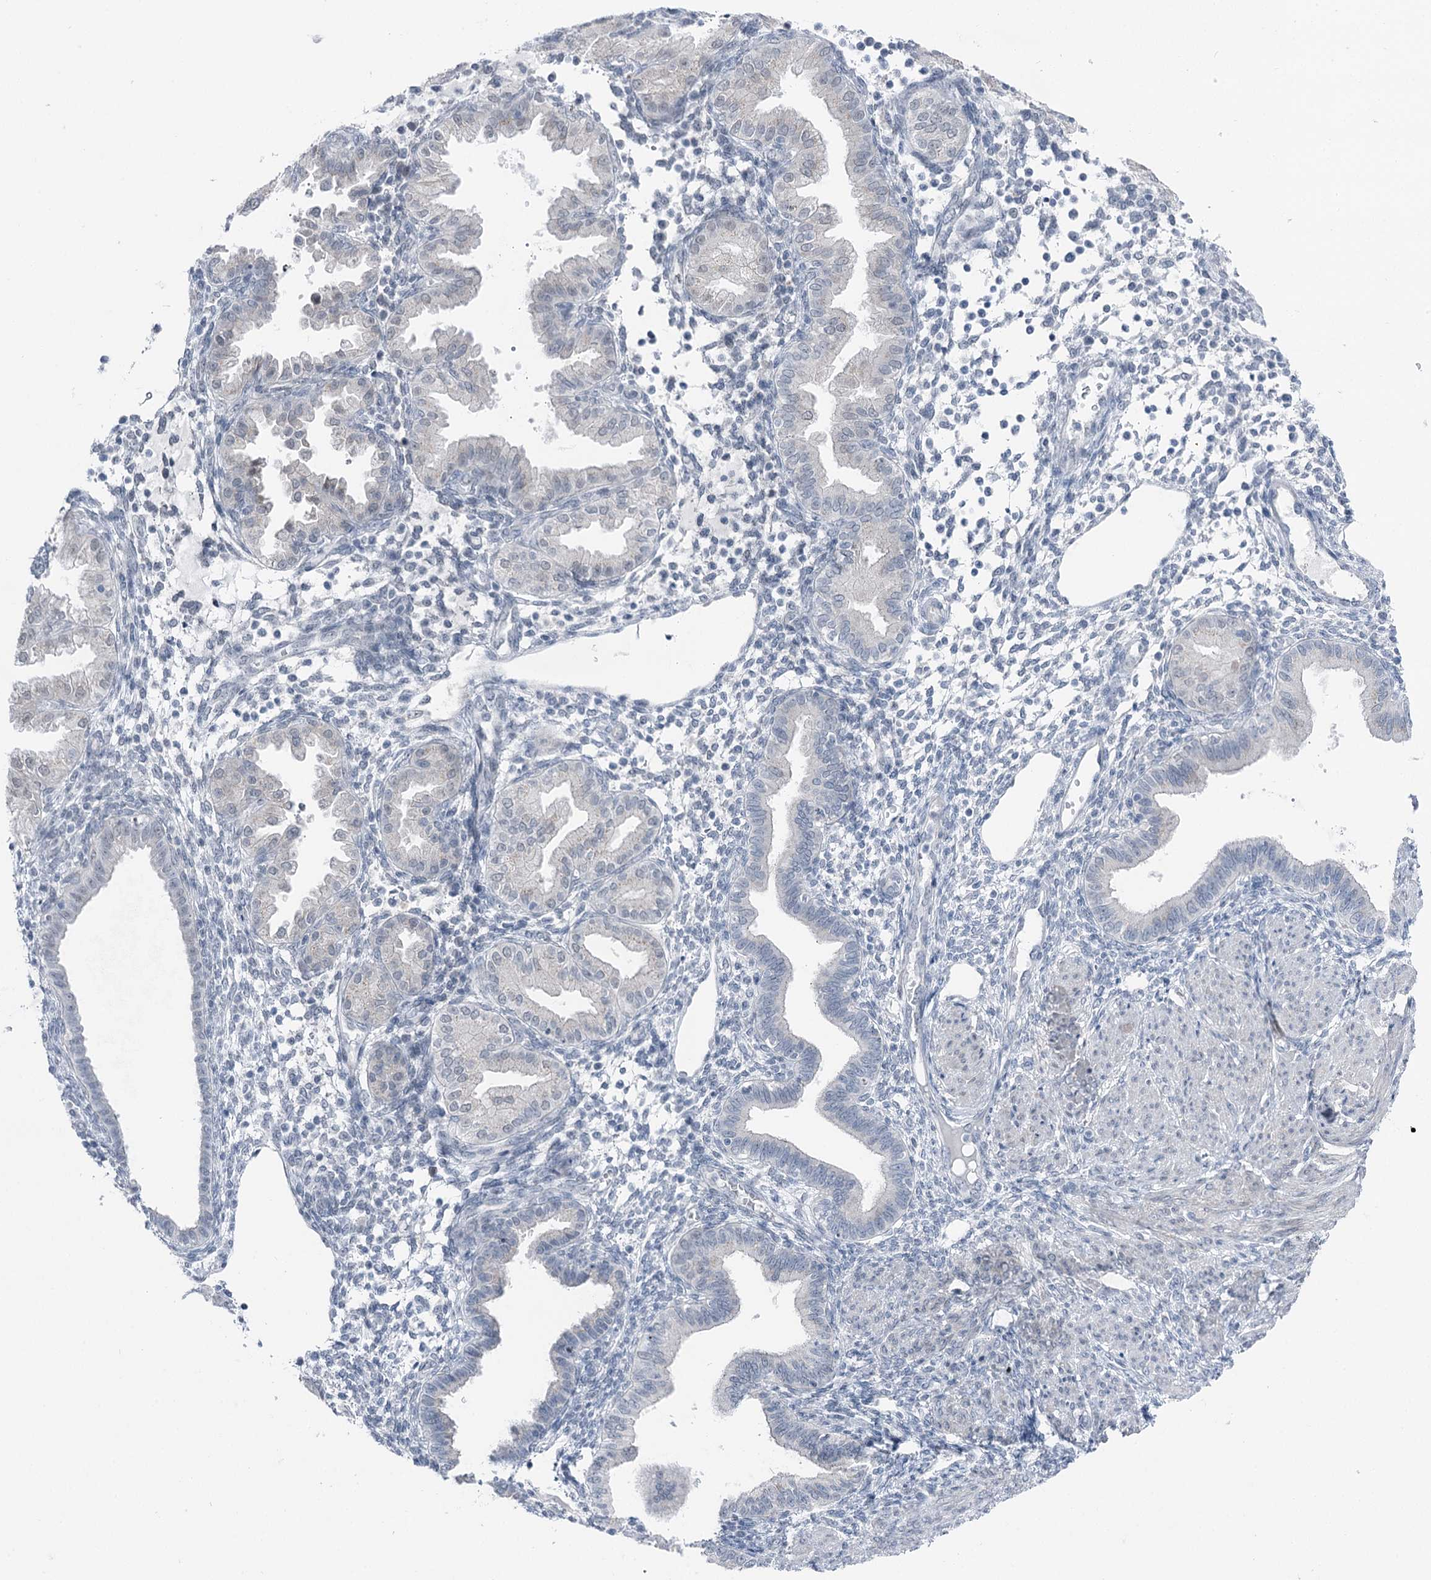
{"staining": {"intensity": "negative", "quantity": "none", "location": "none"}, "tissue": "endometrium", "cell_type": "Cells in endometrial stroma", "image_type": "normal", "snomed": [{"axis": "morphology", "description": "Normal tissue, NOS"}, {"axis": "topography", "description": "Endometrium"}], "caption": "Immunohistochemistry (IHC) of unremarkable endometrium shows no expression in cells in endometrial stroma.", "gene": "STEEP1", "patient": {"sex": "female", "age": 53}}